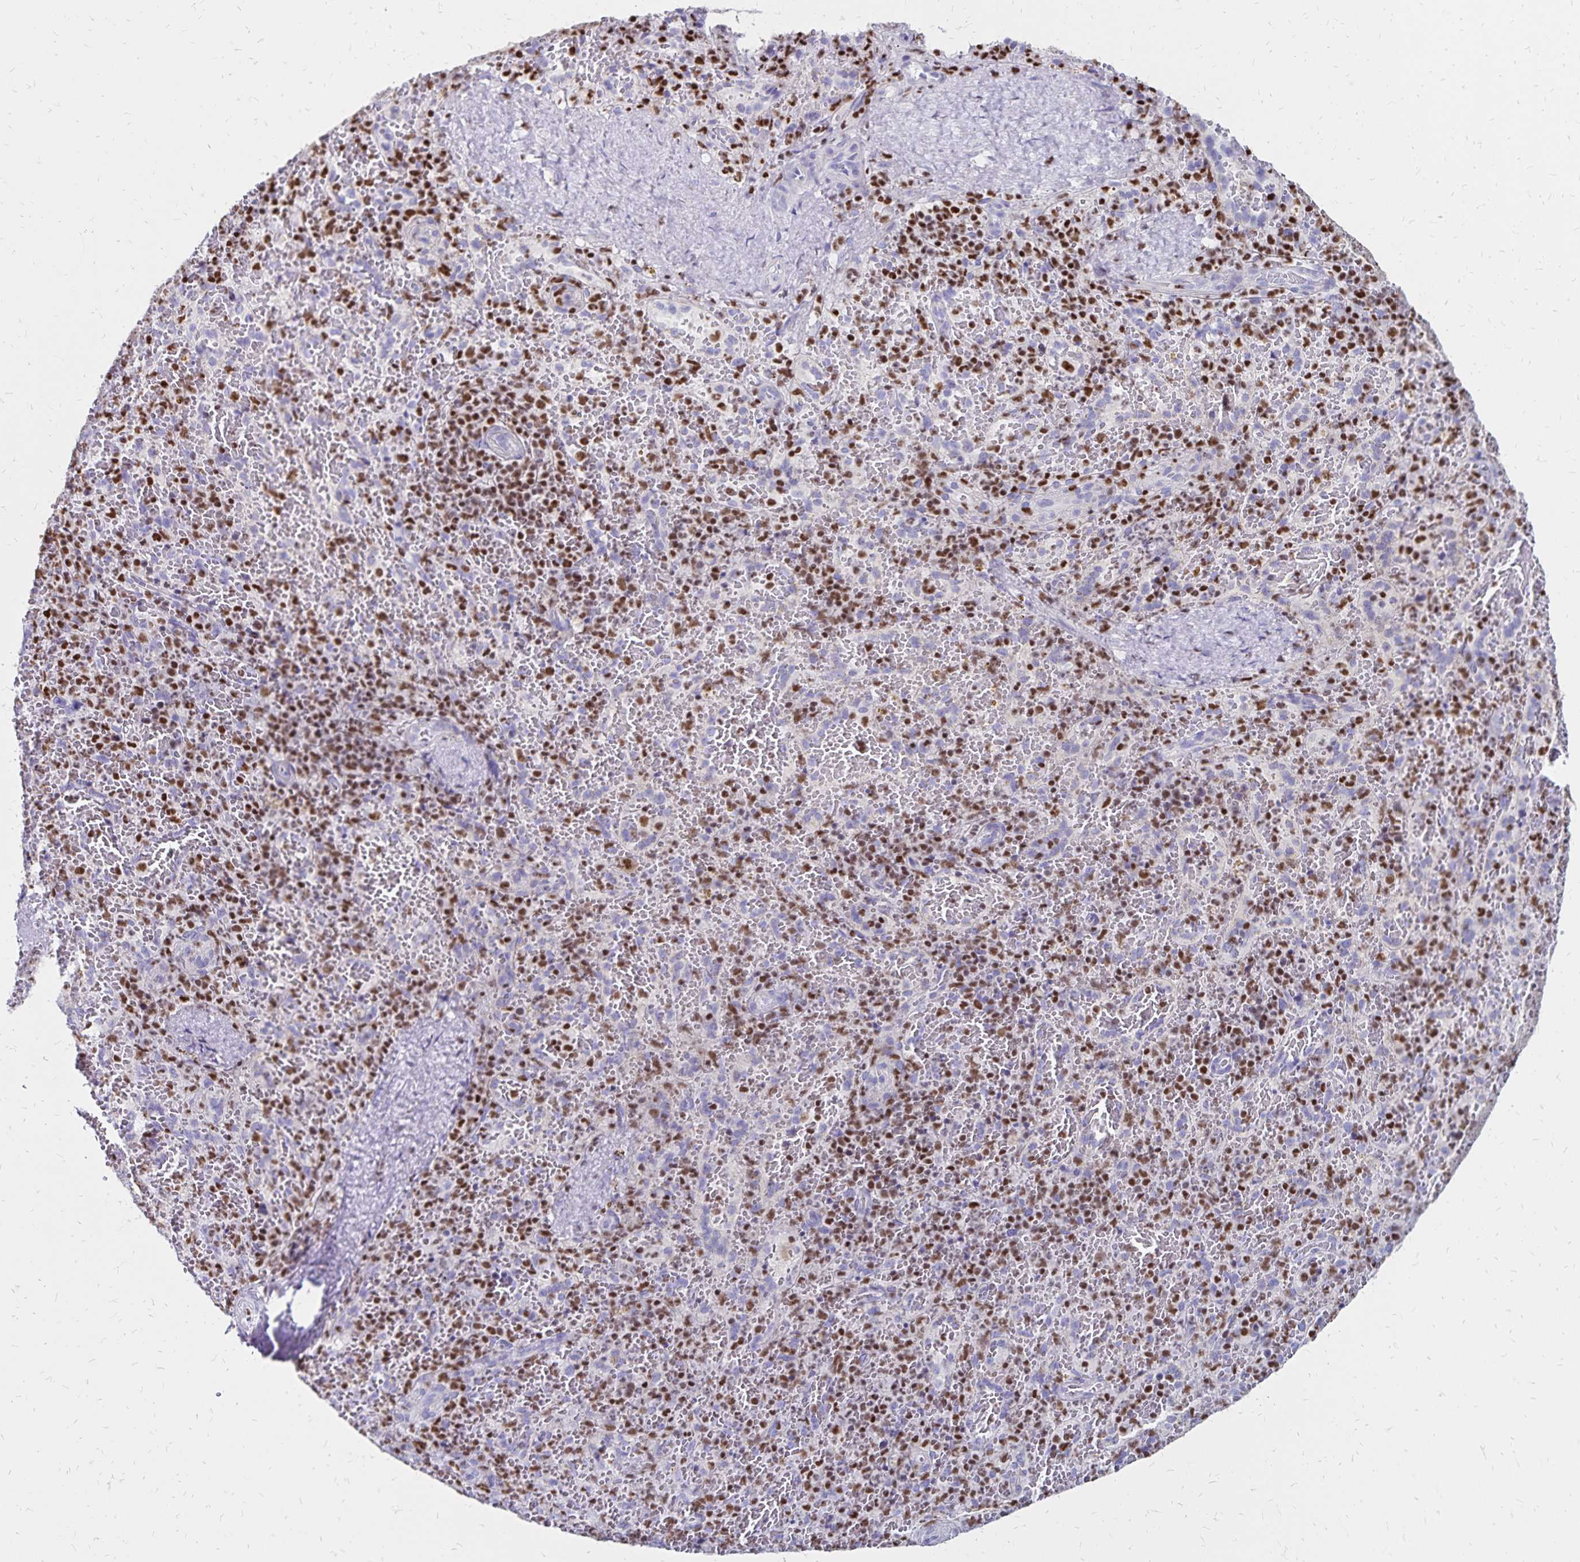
{"staining": {"intensity": "moderate", "quantity": ">75%", "location": "nuclear"}, "tissue": "spleen", "cell_type": "Cells in red pulp", "image_type": "normal", "snomed": [{"axis": "morphology", "description": "Normal tissue, NOS"}, {"axis": "topography", "description": "Spleen"}], "caption": "An image of spleen stained for a protein demonstrates moderate nuclear brown staining in cells in red pulp.", "gene": "IKZF1", "patient": {"sex": "female", "age": 50}}